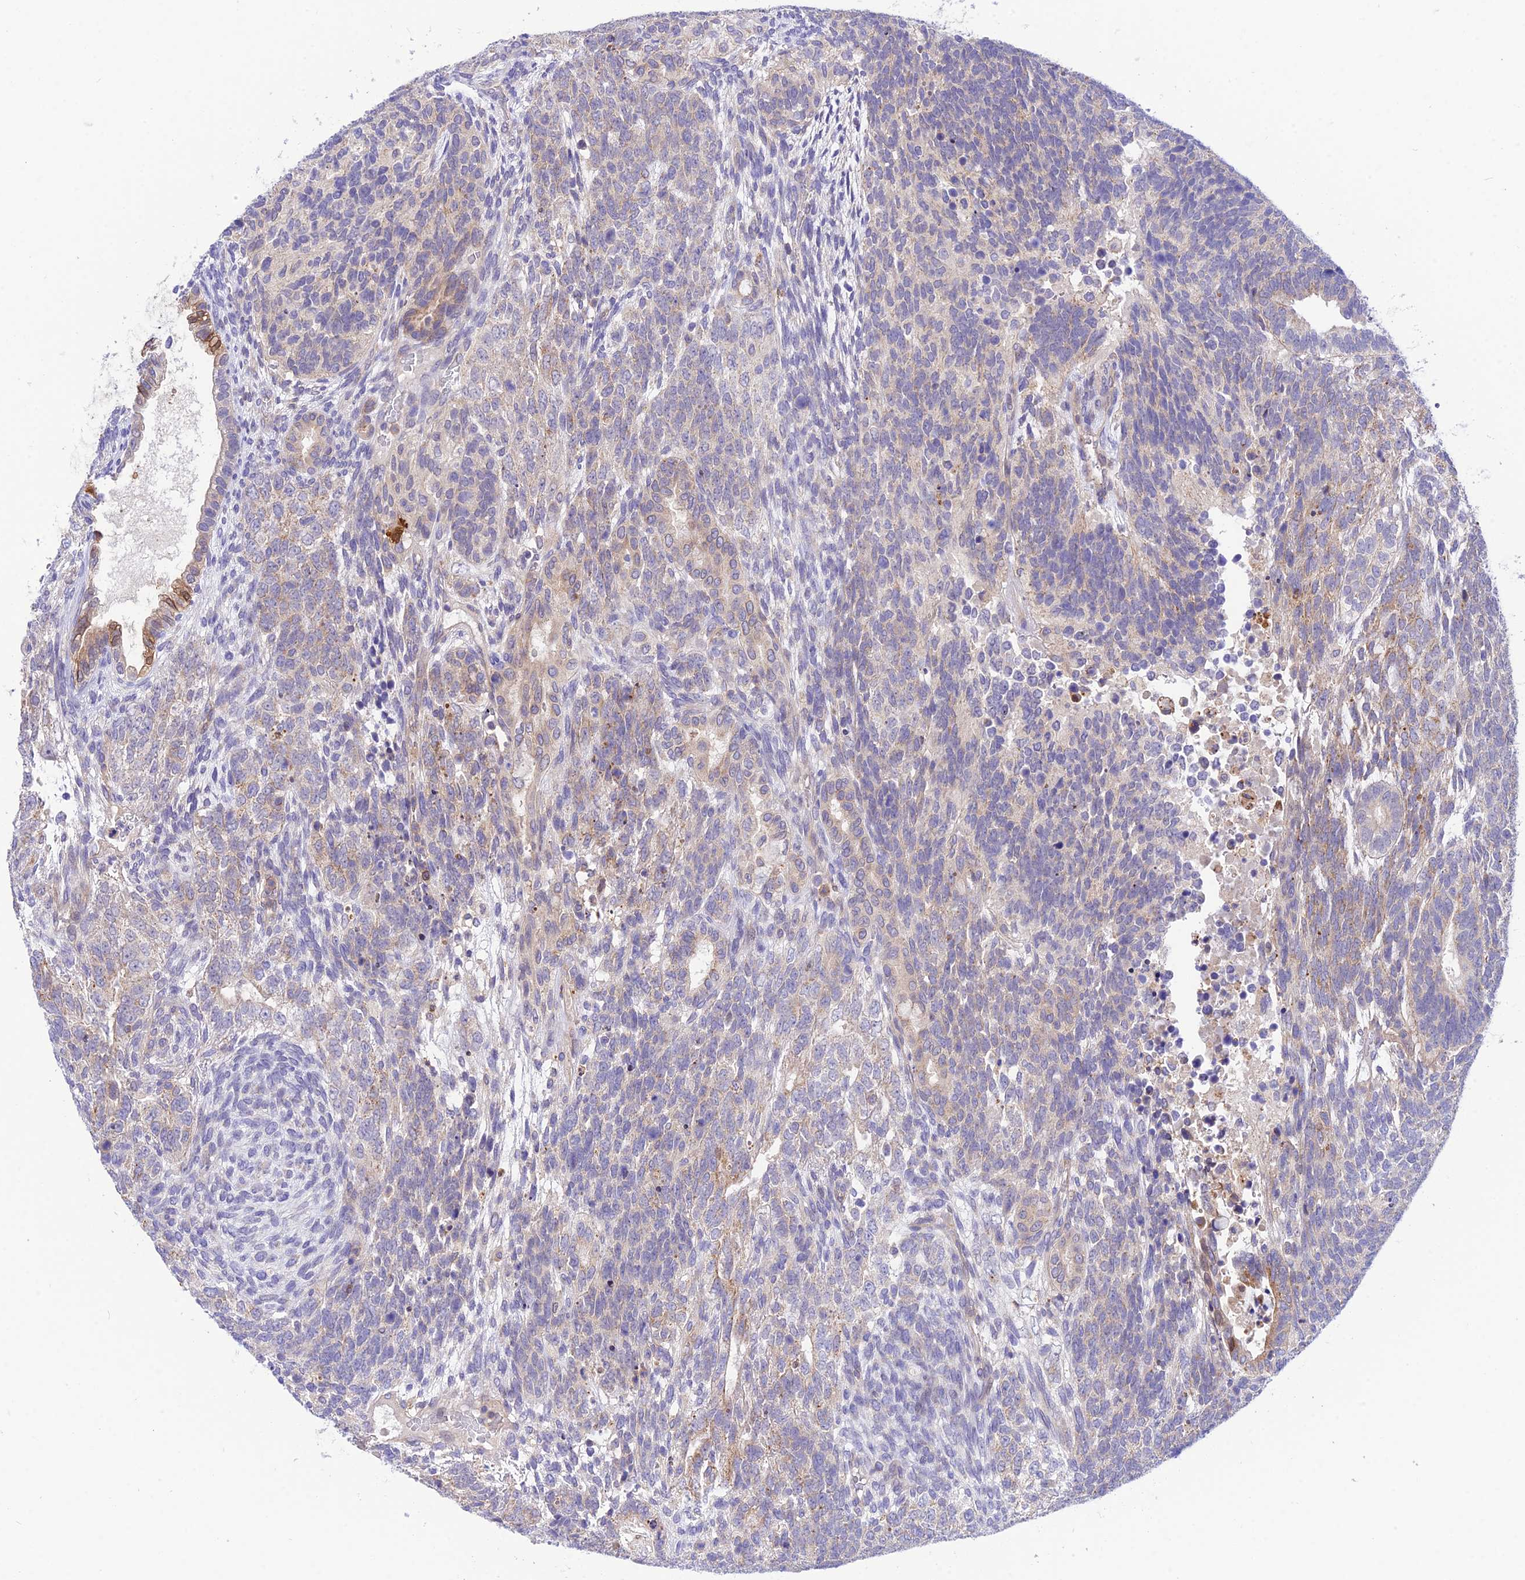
{"staining": {"intensity": "weak", "quantity": "<25%", "location": "cytoplasmic/membranous"}, "tissue": "testis cancer", "cell_type": "Tumor cells", "image_type": "cancer", "snomed": [{"axis": "morphology", "description": "Carcinoma, Embryonal, NOS"}, {"axis": "topography", "description": "Testis"}], "caption": "Embryonal carcinoma (testis) was stained to show a protein in brown. There is no significant staining in tumor cells.", "gene": "TRIM43B", "patient": {"sex": "male", "age": 23}}